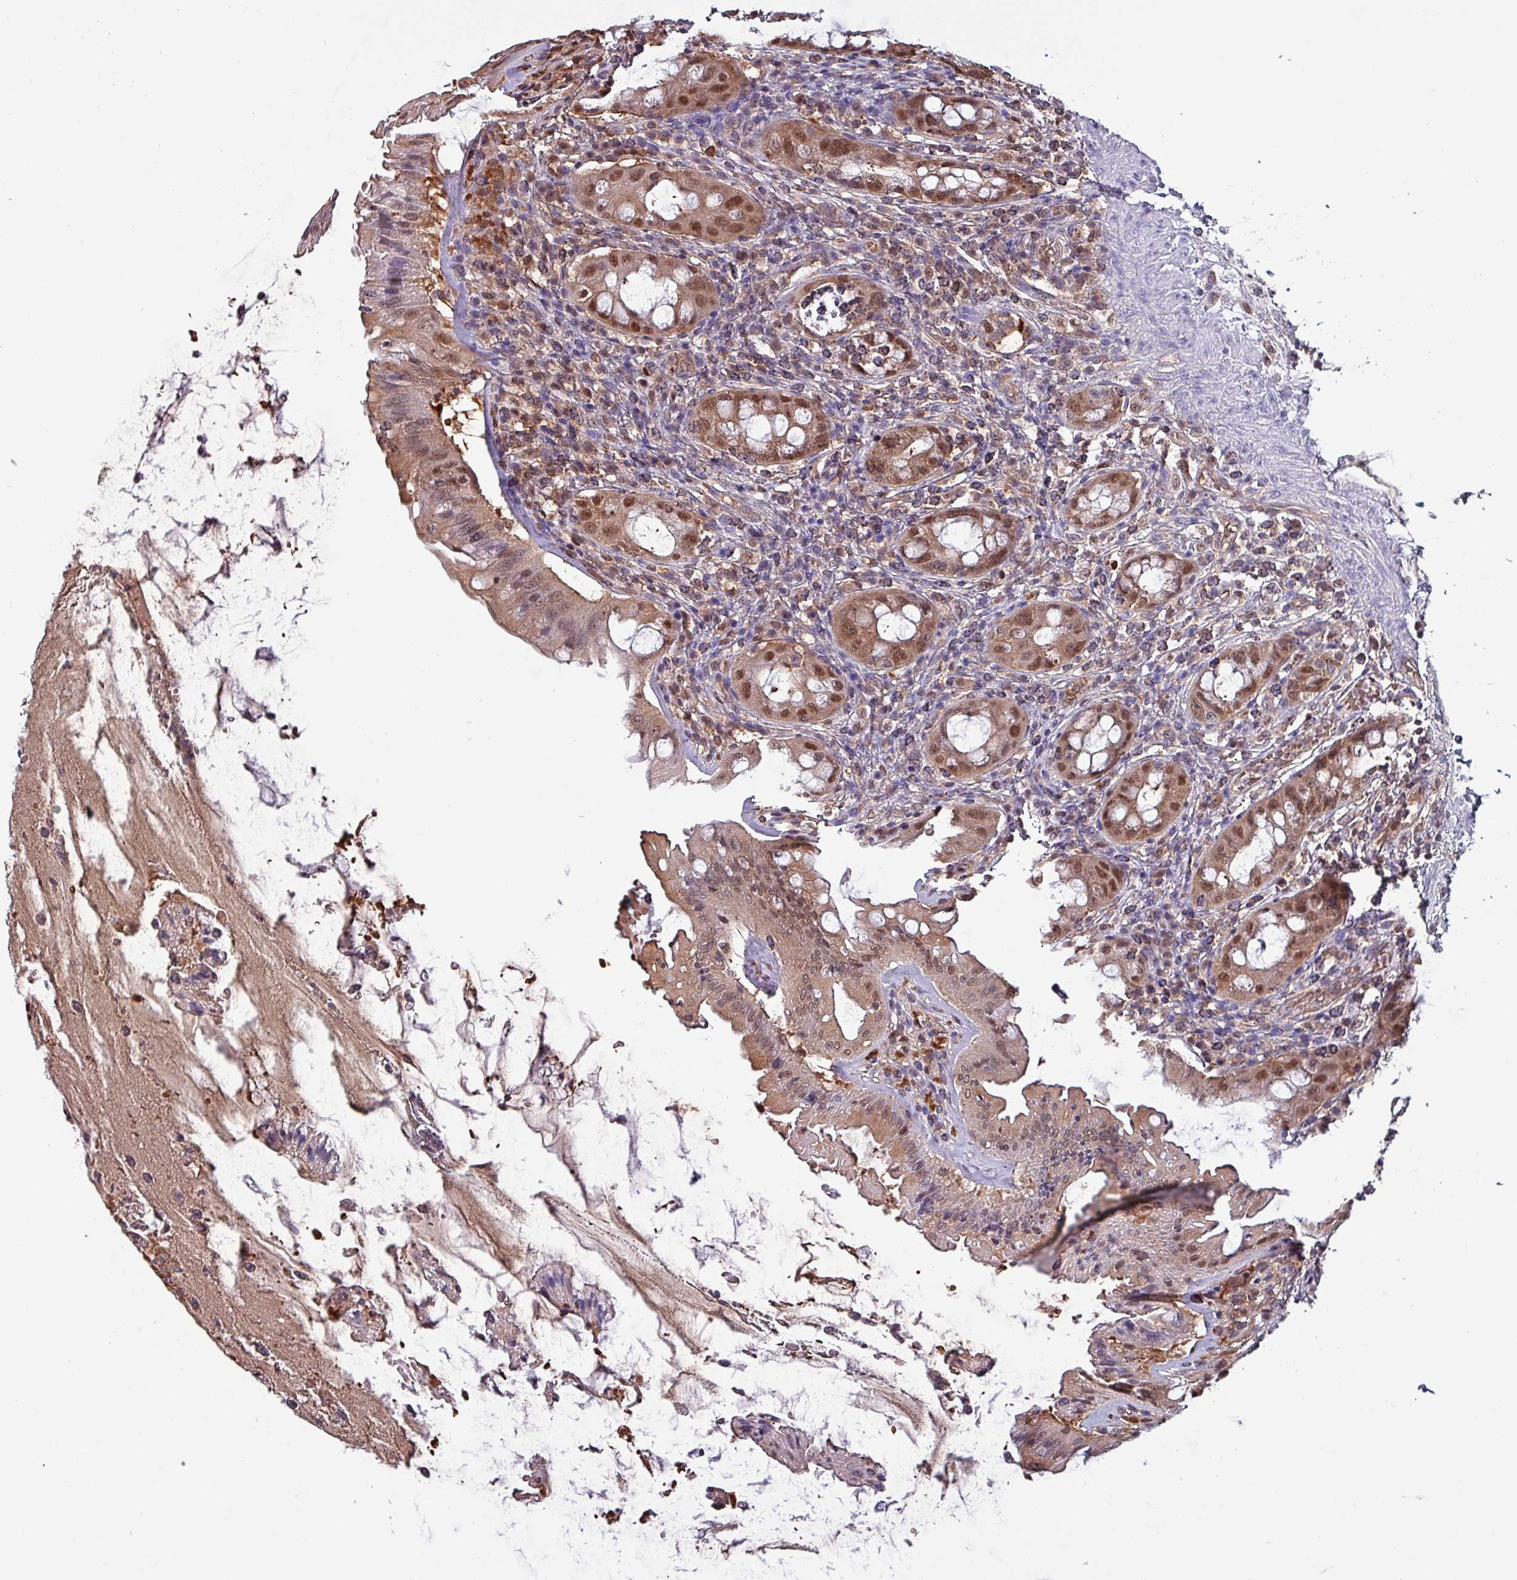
{"staining": {"intensity": "moderate", "quantity": ">75%", "location": "cytoplasmic/membranous,nuclear"}, "tissue": "rectum", "cell_type": "Glandular cells", "image_type": "normal", "snomed": [{"axis": "morphology", "description": "Normal tissue, NOS"}, {"axis": "topography", "description": "Rectum"}], "caption": "Immunohistochemistry (IHC) (DAB) staining of benign rectum shows moderate cytoplasmic/membranous,nuclear protein expression in approximately >75% of glandular cells.", "gene": "PSMB8", "patient": {"sex": "female", "age": 57}}